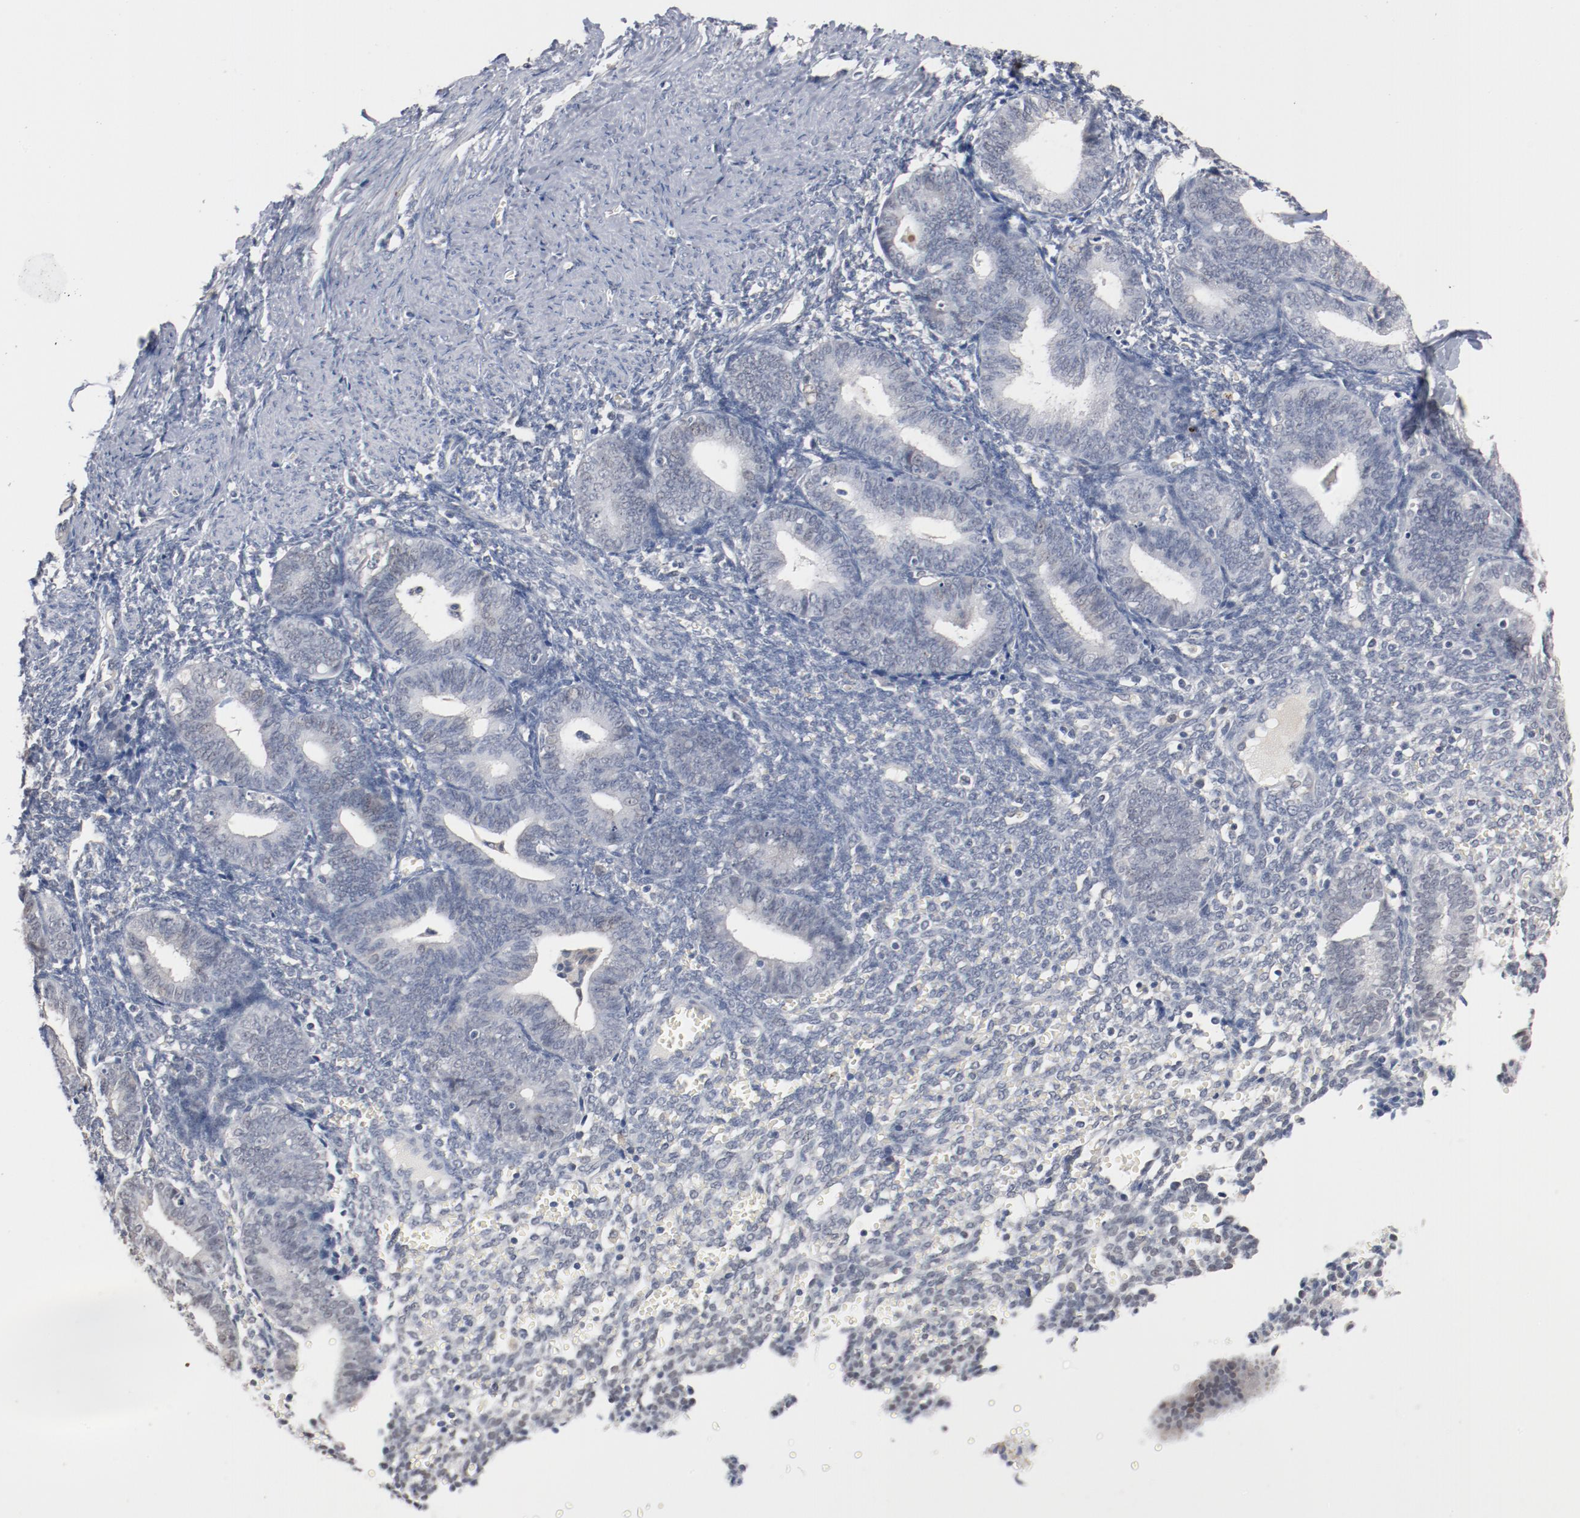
{"staining": {"intensity": "negative", "quantity": "none", "location": "none"}, "tissue": "endometrium", "cell_type": "Cells in endometrial stroma", "image_type": "normal", "snomed": [{"axis": "morphology", "description": "Normal tissue, NOS"}, {"axis": "topography", "description": "Endometrium"}], "caption": "A micrograph of endometrium stained for a protein demonstrates no brown staining in cells in endometrial stroma.", "gene": "ERICH1", "patient": {"sex": "female", "age": 61}}